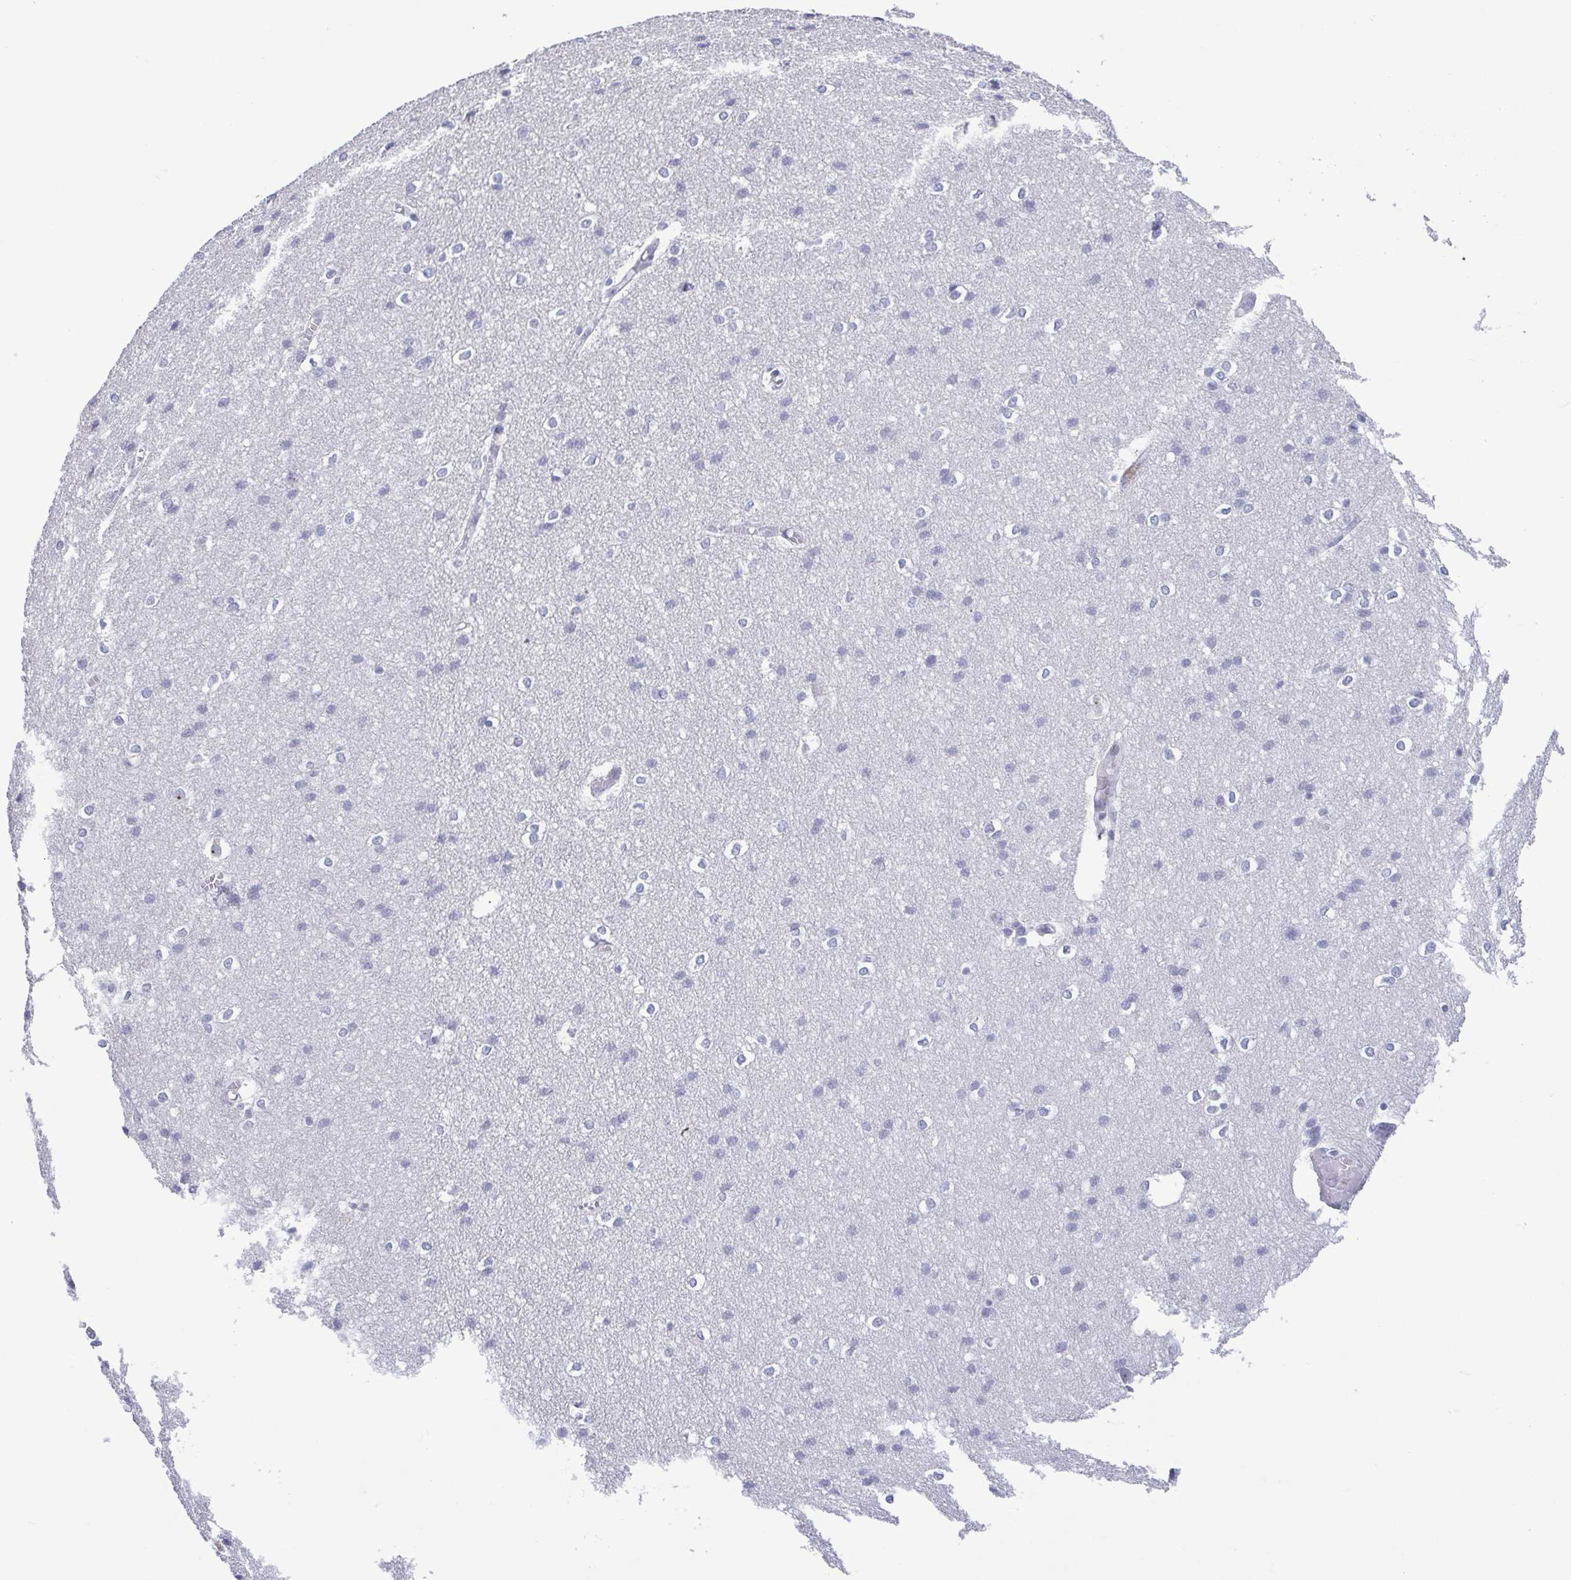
{"staining": {"intensity": "negative", "quantity": "none", "location": "none"}, "tissue": "cerebral cortex", "cell_type": "Endothelial cells", "image_type": "normal", "snomed": [{"axis": "morphology", "description": "Normal tissue, NOS"}, {"axis": "topography", "description": "Cerebral cortex"}], "caption": "This photomicrograph is of unremarkable cerebral cortex stained with IHC to label a protein in brown with the nuclei are counter-stained blue. There is no expression in endothelial cells.", "gene": "BZW1", "patient": {"sex": "male", "age": 37}}